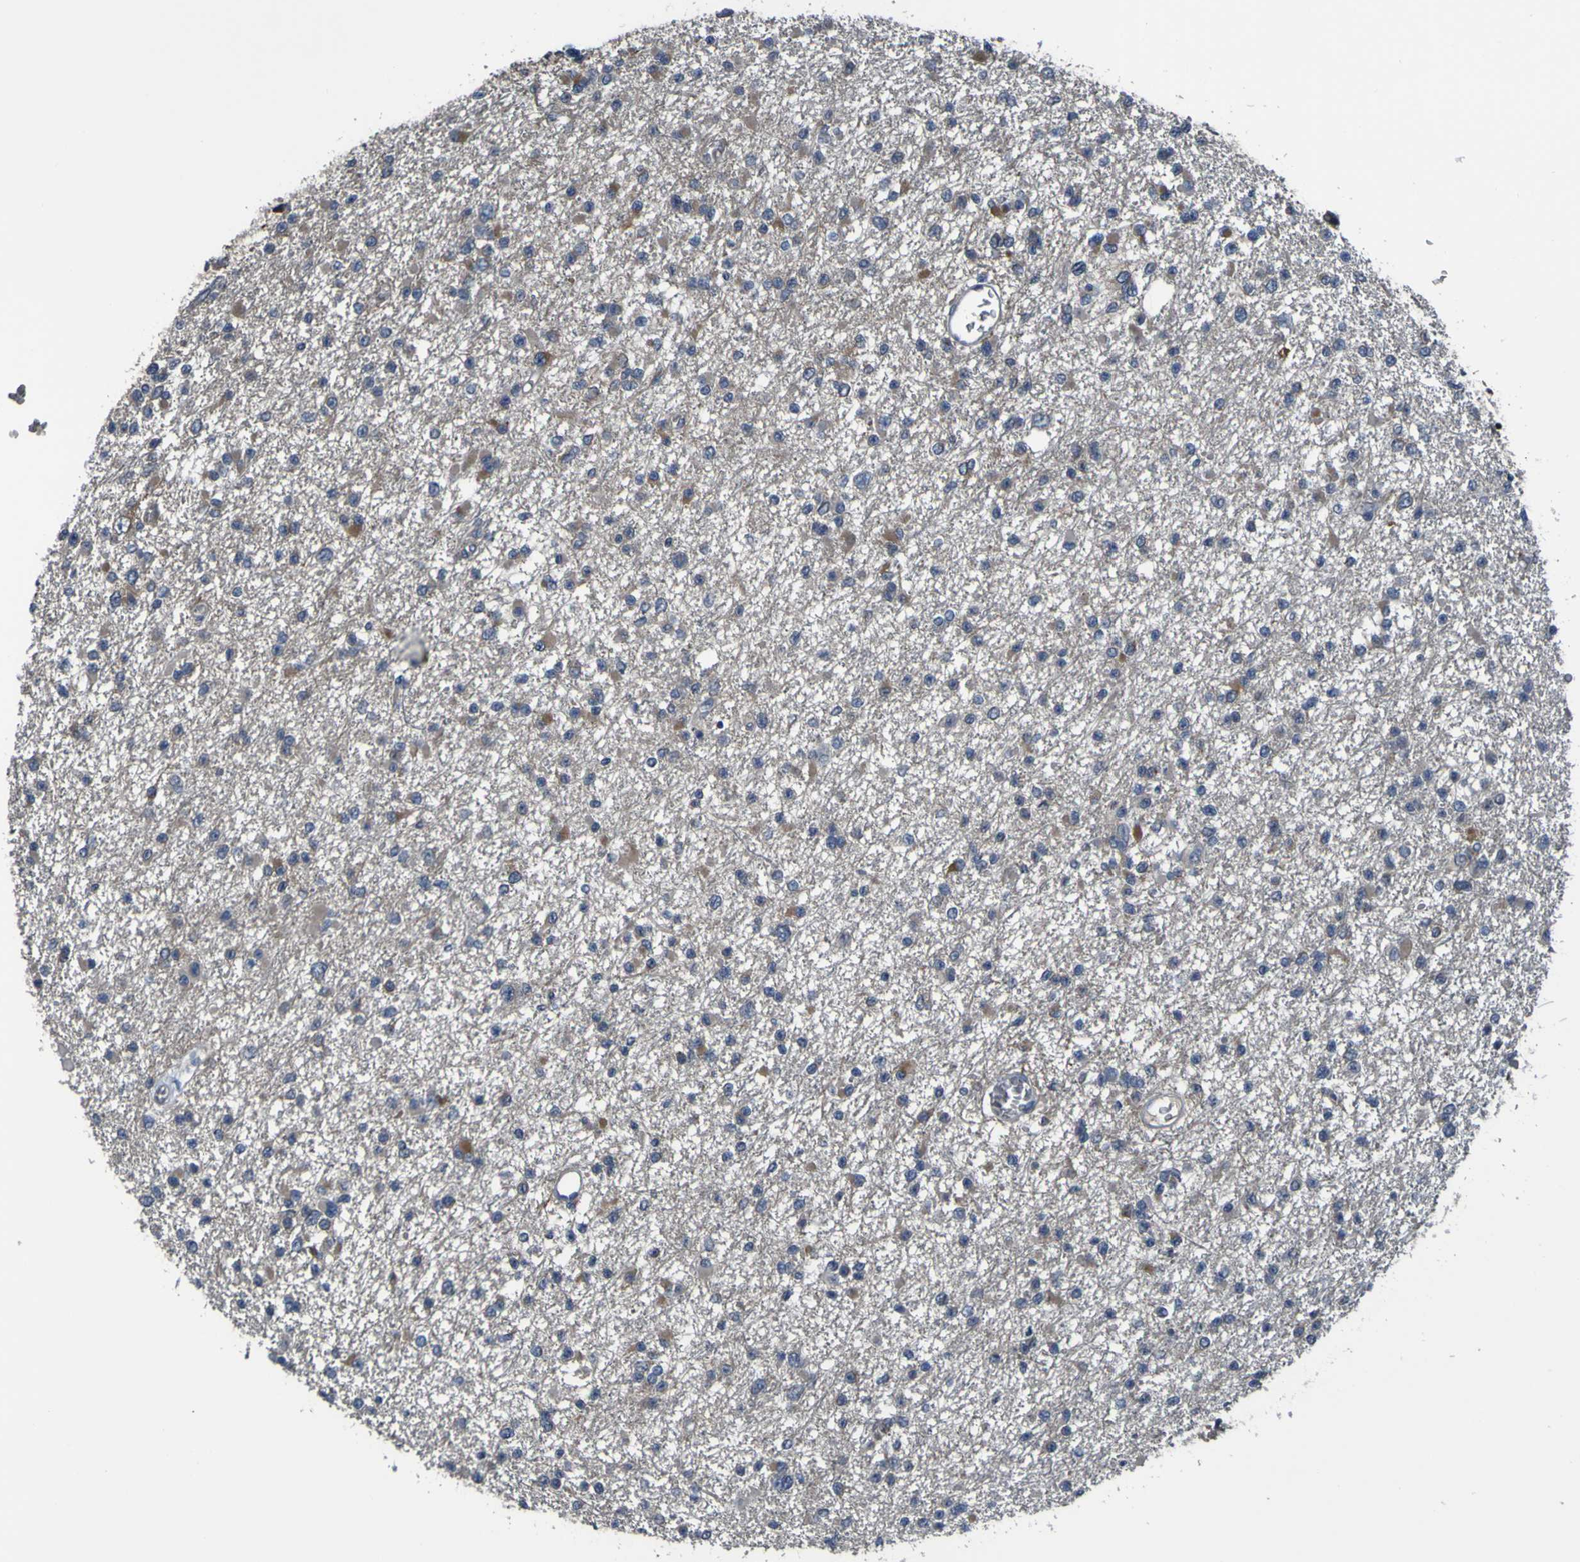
{"staining": {"intensity": "weak", "quantity": "25%-75%", "location": "cytoplasmic/membranous"}, "tissue": "glioma", "cell_type": "Tumor cells", "image_type": "cancer", "snomed": [{"axis": "morphology", "description": "Glioma, malignant, Low grade"}, {"axis": "topography", "description": "Brain"}], "caption": "This micrograph shows IHC staining of human glioma, with low weak cytoplasmic/membranous staining in approximately 25%-75% of tumor cells.", "gene": "GRAMD1A", "patient": {"sex": "female", "age": 22}}